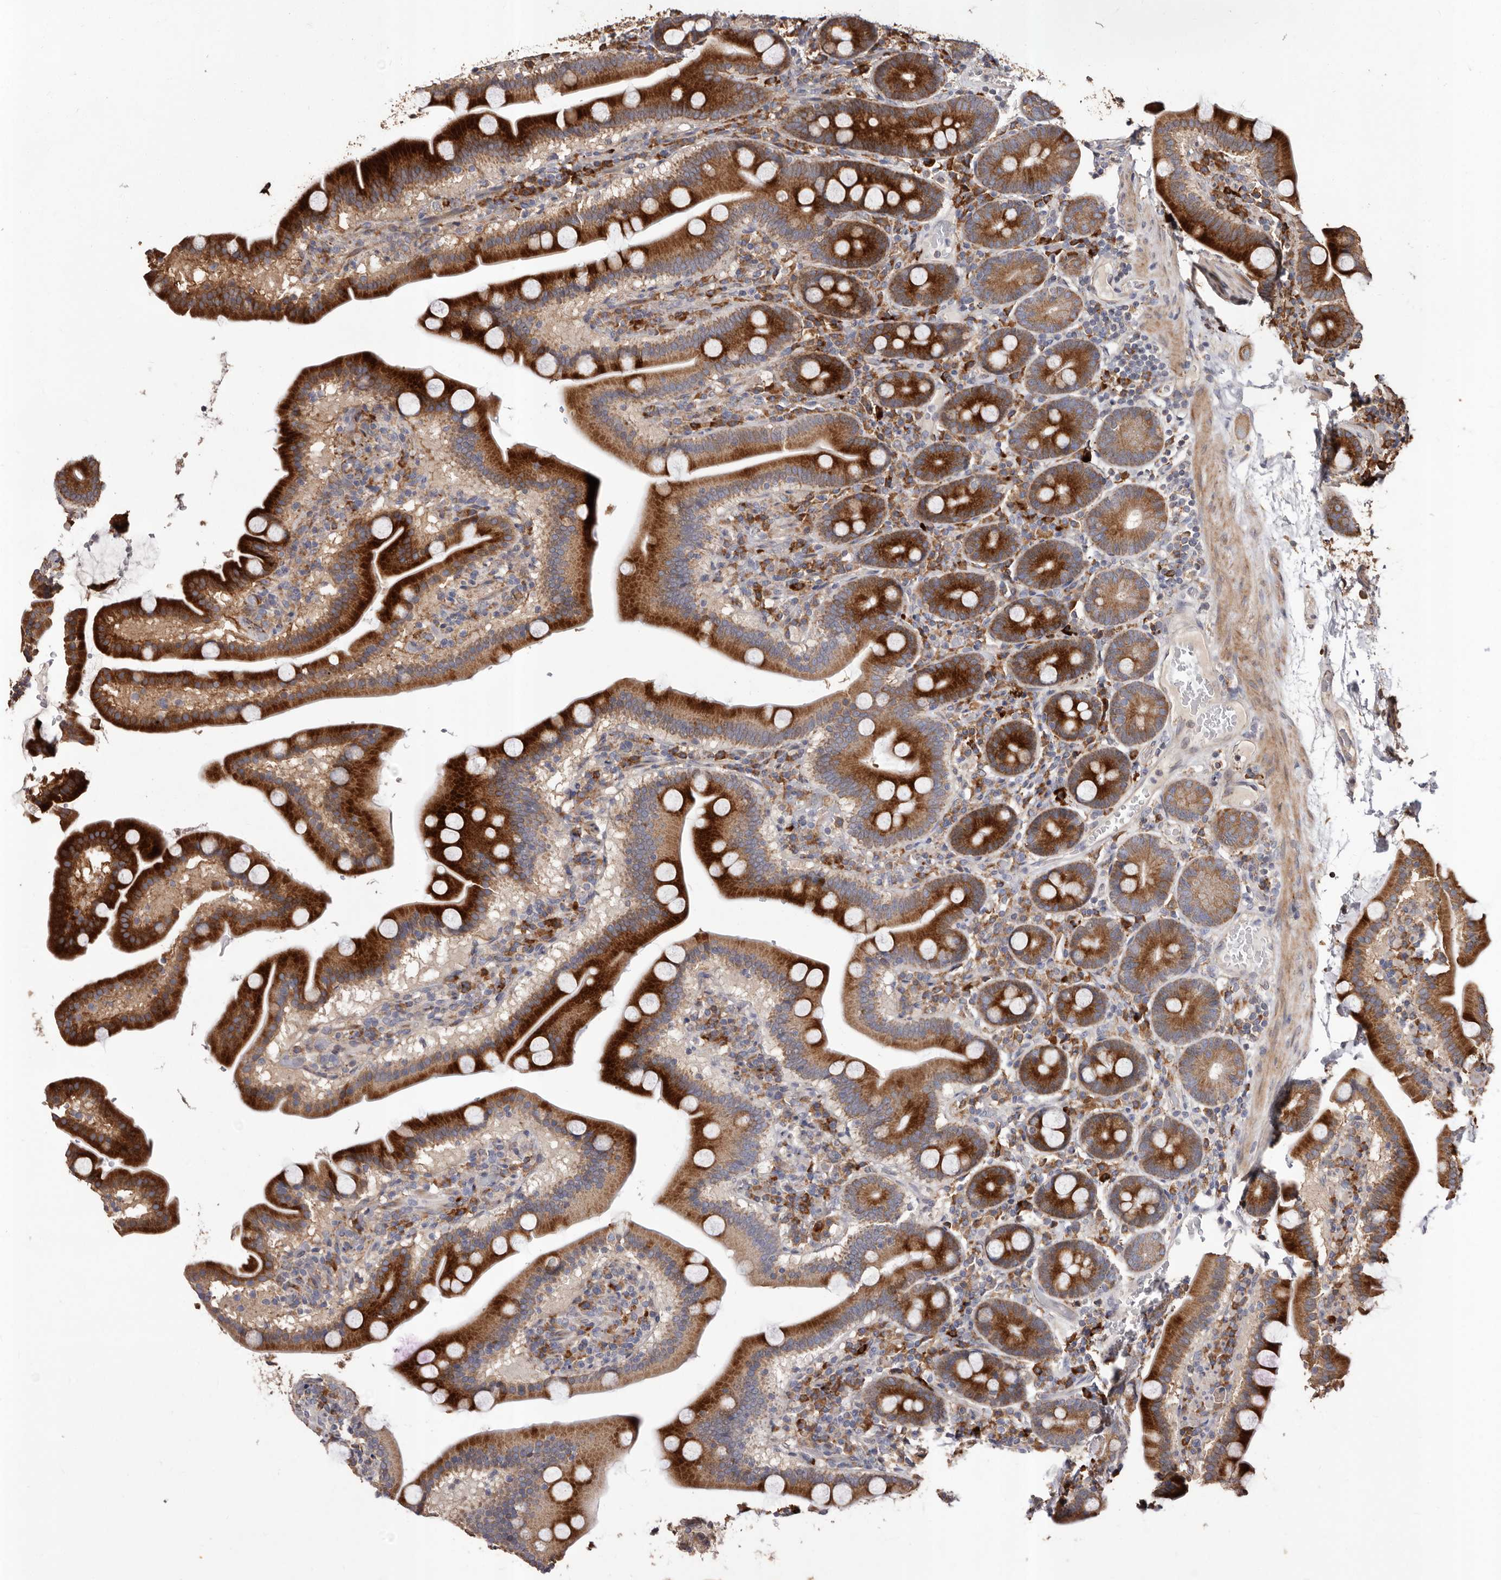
{"staining": {"intensity": "strong", "quantity": ">75%", "location": "cytoplasmic/membranous"}, "tissue": "duodenum", "cell_type": "Glandular cells", "image_type": "normal", "snomed": [{"axis": "morphology", "description": "Normal tissue, NOS"}, {"axis": "topography", "description": "Duodenum"}], "caption": "Protein staining demonstrates strong cytoplasmic/membranous expression in about >75% of glandular cells in benign duodenum. (DAB (3,3'-diaminobenzidine) IHC, brown staining for protein, blue staining for nuclei).", "gene": "STEAP2", "patient": {"sex": "male", "age": 55}}